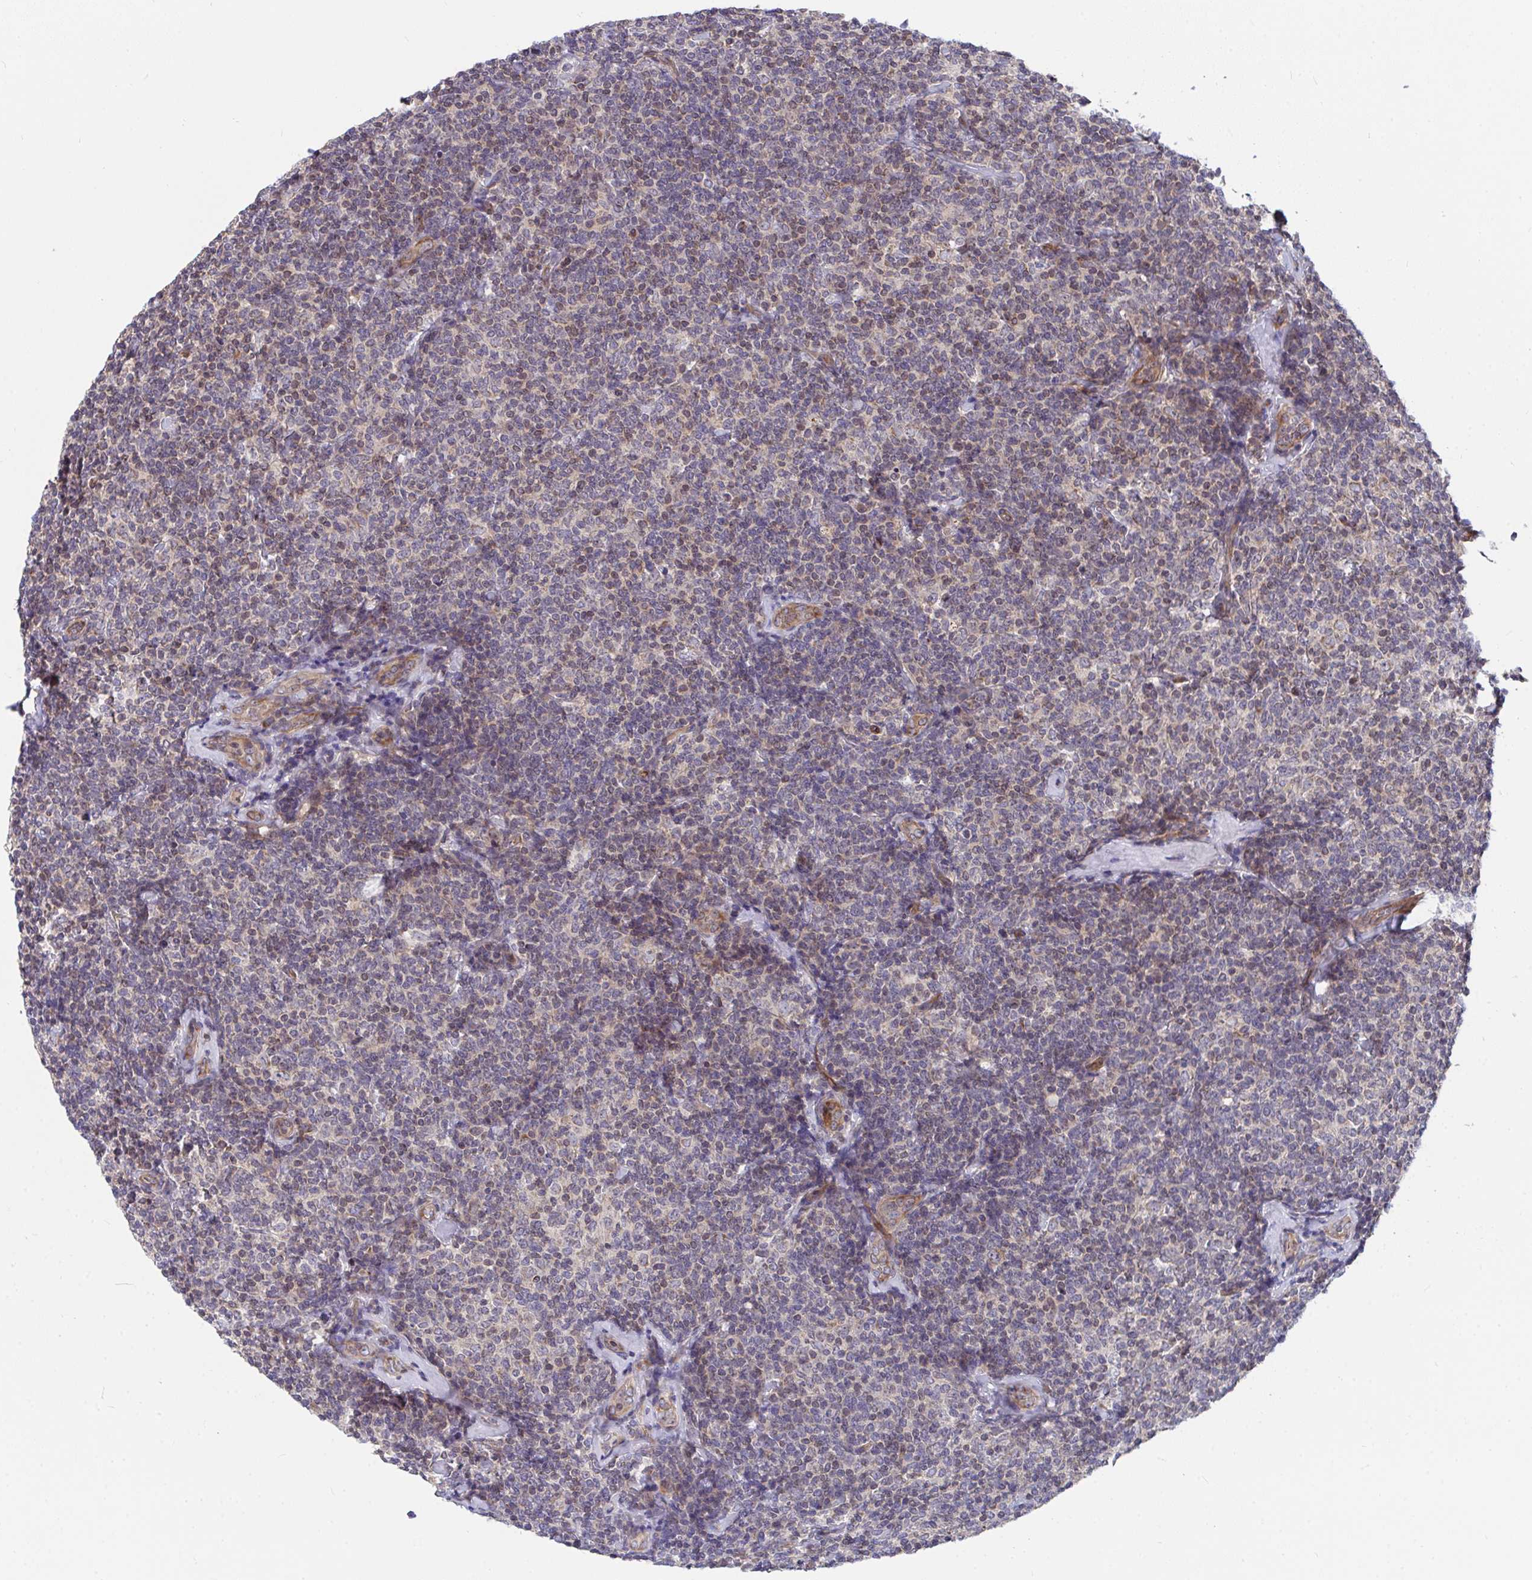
{"staining": {"intensity": "weak", "quantity": "25%-75%", "location": "cytoplasmic/membranous"}, "tissue": "lymphoma", "cell_type": "Tumor cells", "image_type": "cancer", "snomed": [{"axis": "morphology", "description": "Malignant lymphoma, non-Hodgkin's type, Low grade"}, {"axis": "topography", "description": "Lymph node"}], "caption": "Immunohistochemical staining of human malignant lymphoma, non-Hodgkin's type (low-grade) exhibits low levels of weak cytoplasmic/membranous positivity in approximately 25%-75% of tumor cells.", "gene": "EIF1AD", "patient": {"sex": "female", "age": 56}}